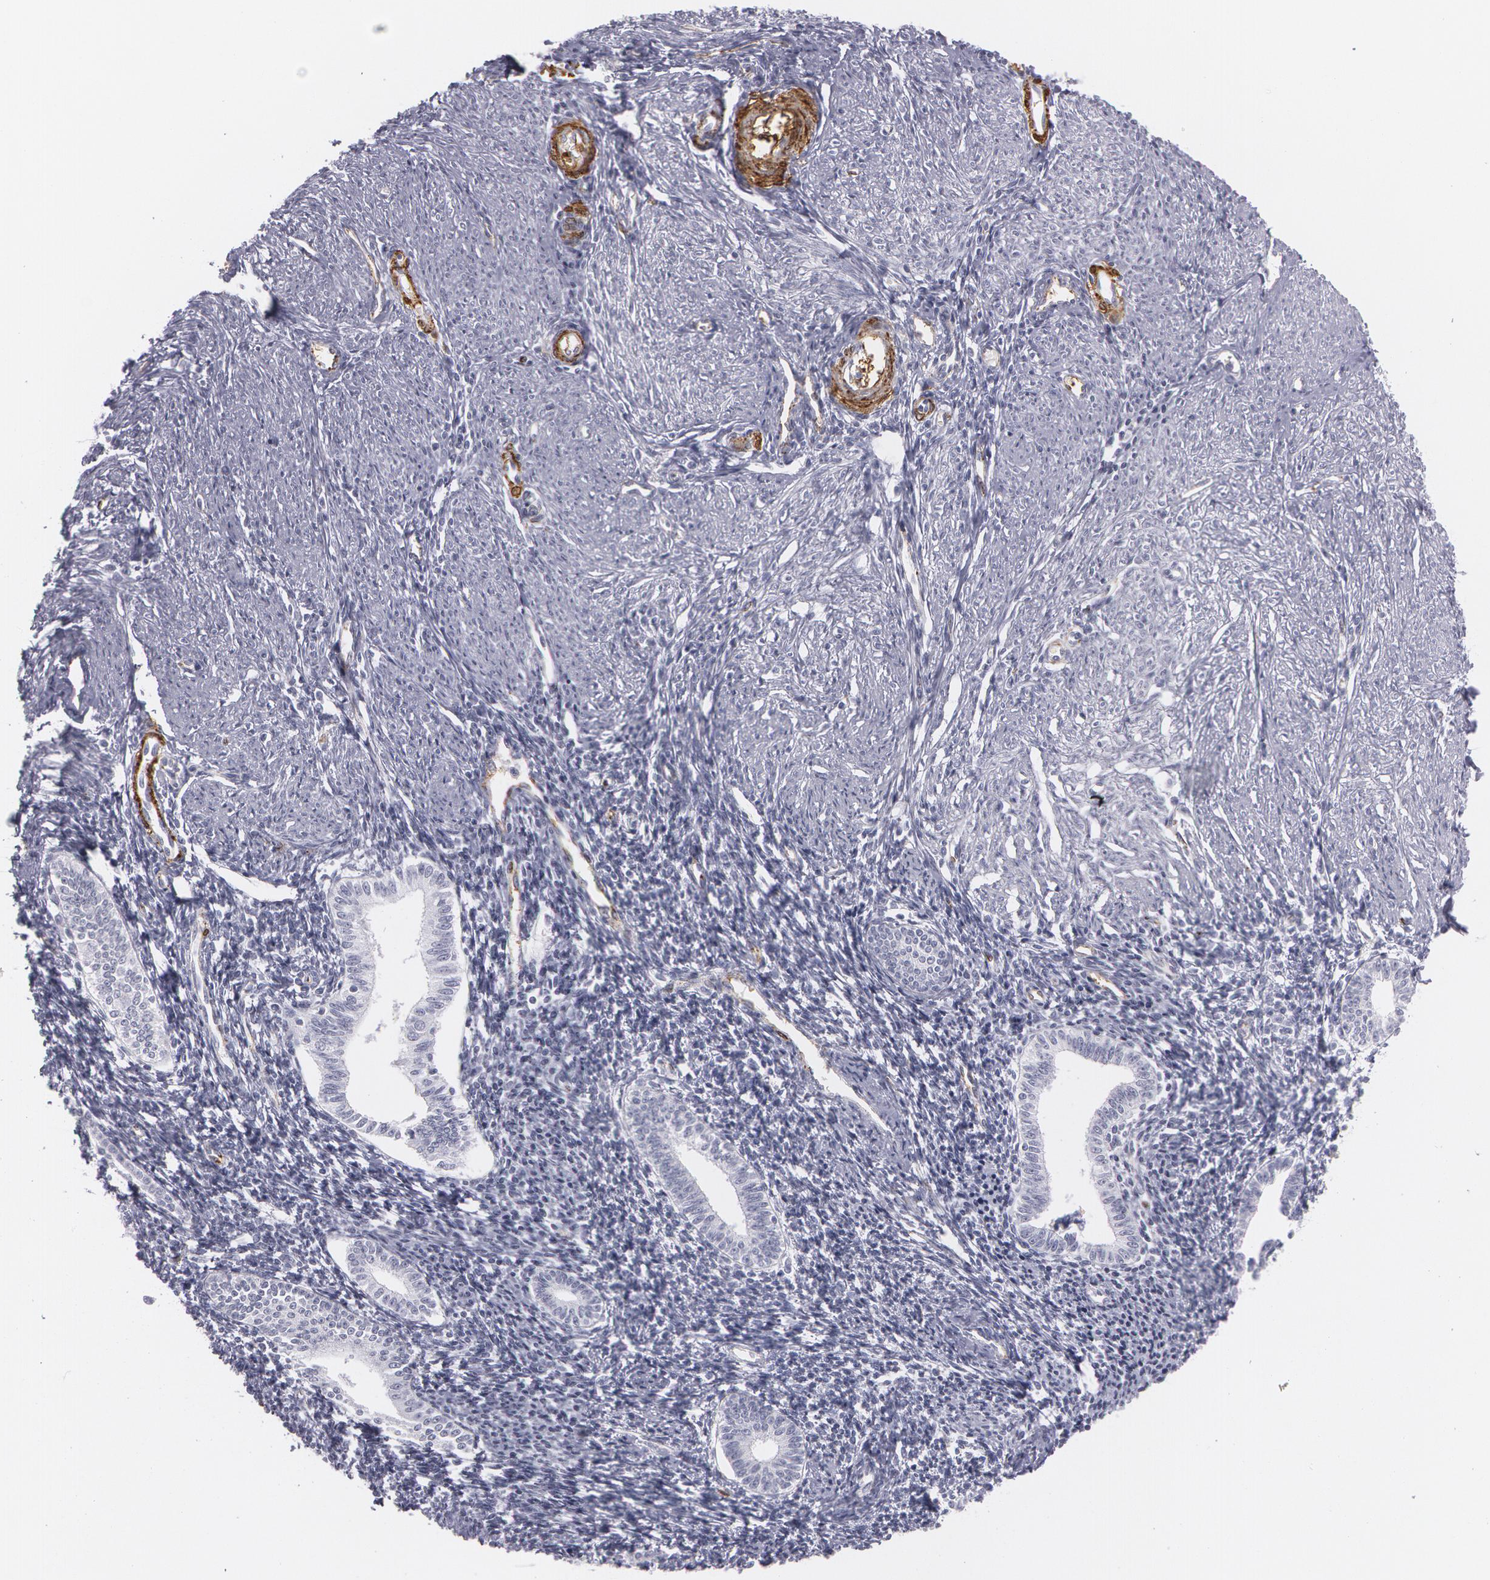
{"staining": {"intensity": "moderate", "quantity": "<25%", "location": "cytoplasmic/membranous"}, "tissue": "endometrium", "cell_type": "Cells in endometrial stroma", "image_type": "normal", "snomed": [{"axis": "morphology", "description": "Normal tissue, NOS"}, {"axis": "topography", "description": "Endometrium"}], "caption": "A brown stain highlights moderate cytoplasmic/membranous staining of a protein in cells in endometrial stroma of unremarkable endometrium.", "gene": "SNCG", "patient": {"sex": "female", "age": 52}}